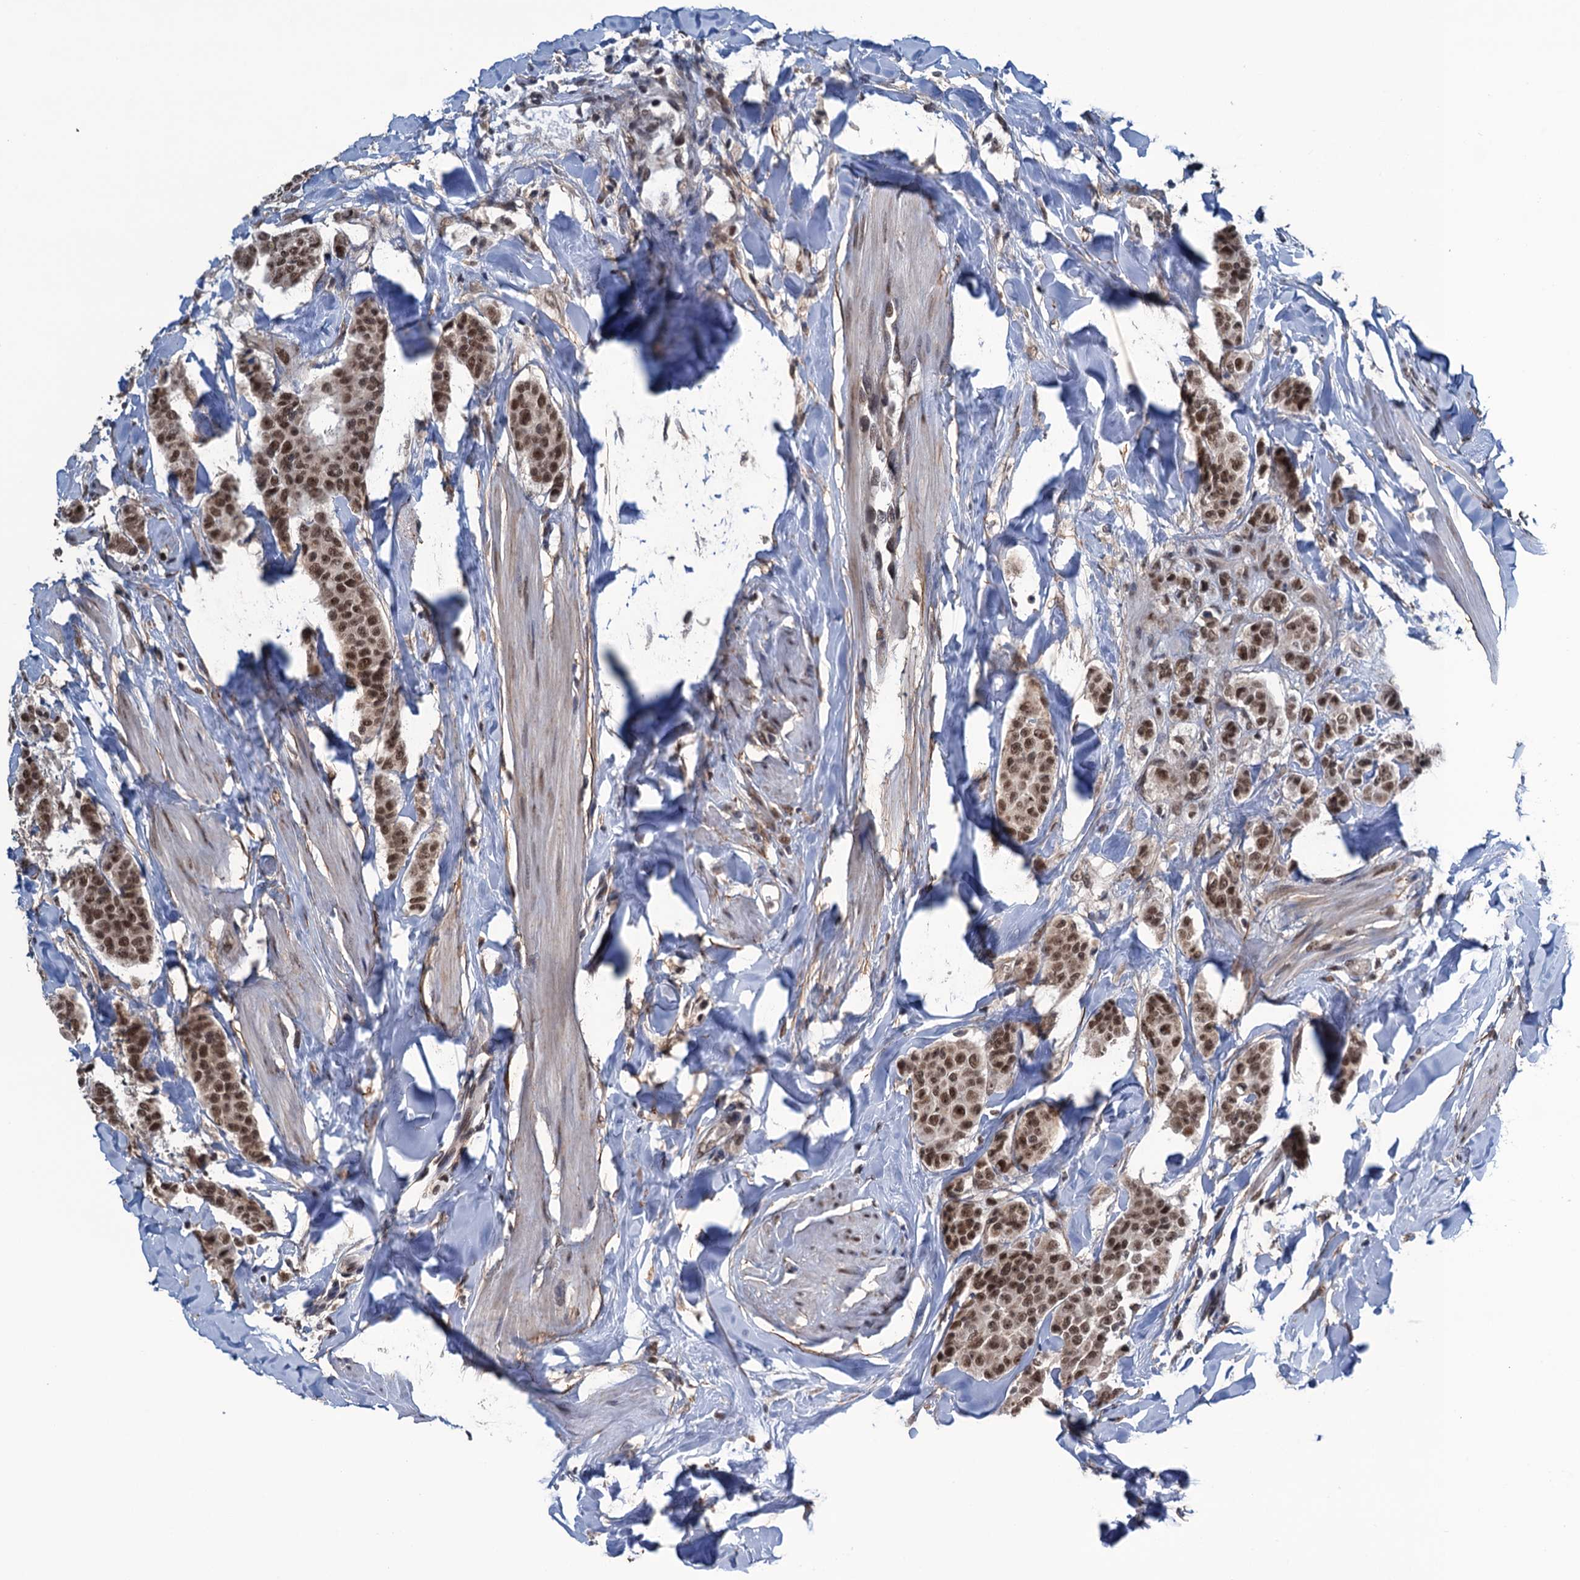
{"staining": {"intensity": "moderate", "quantity": ">75%", "location": "nuclear"}, "tissue": "breast cancer", "cell_type": "Tumor cells", "image_type": "cancer", "snomed": [{"axis": "morphology", "description": "Duct carcinoma"}, {"axis": "topography", "description": "Breast"}], "caption": "An image showing moderate nuclear staining in approximately >75% of tumor cells in invasive ductal carcinoma (breast), as visualized by brown immunohistochemical staining.", "gene": "SAE1", "patient": {"sex": "female", "age": 40}}